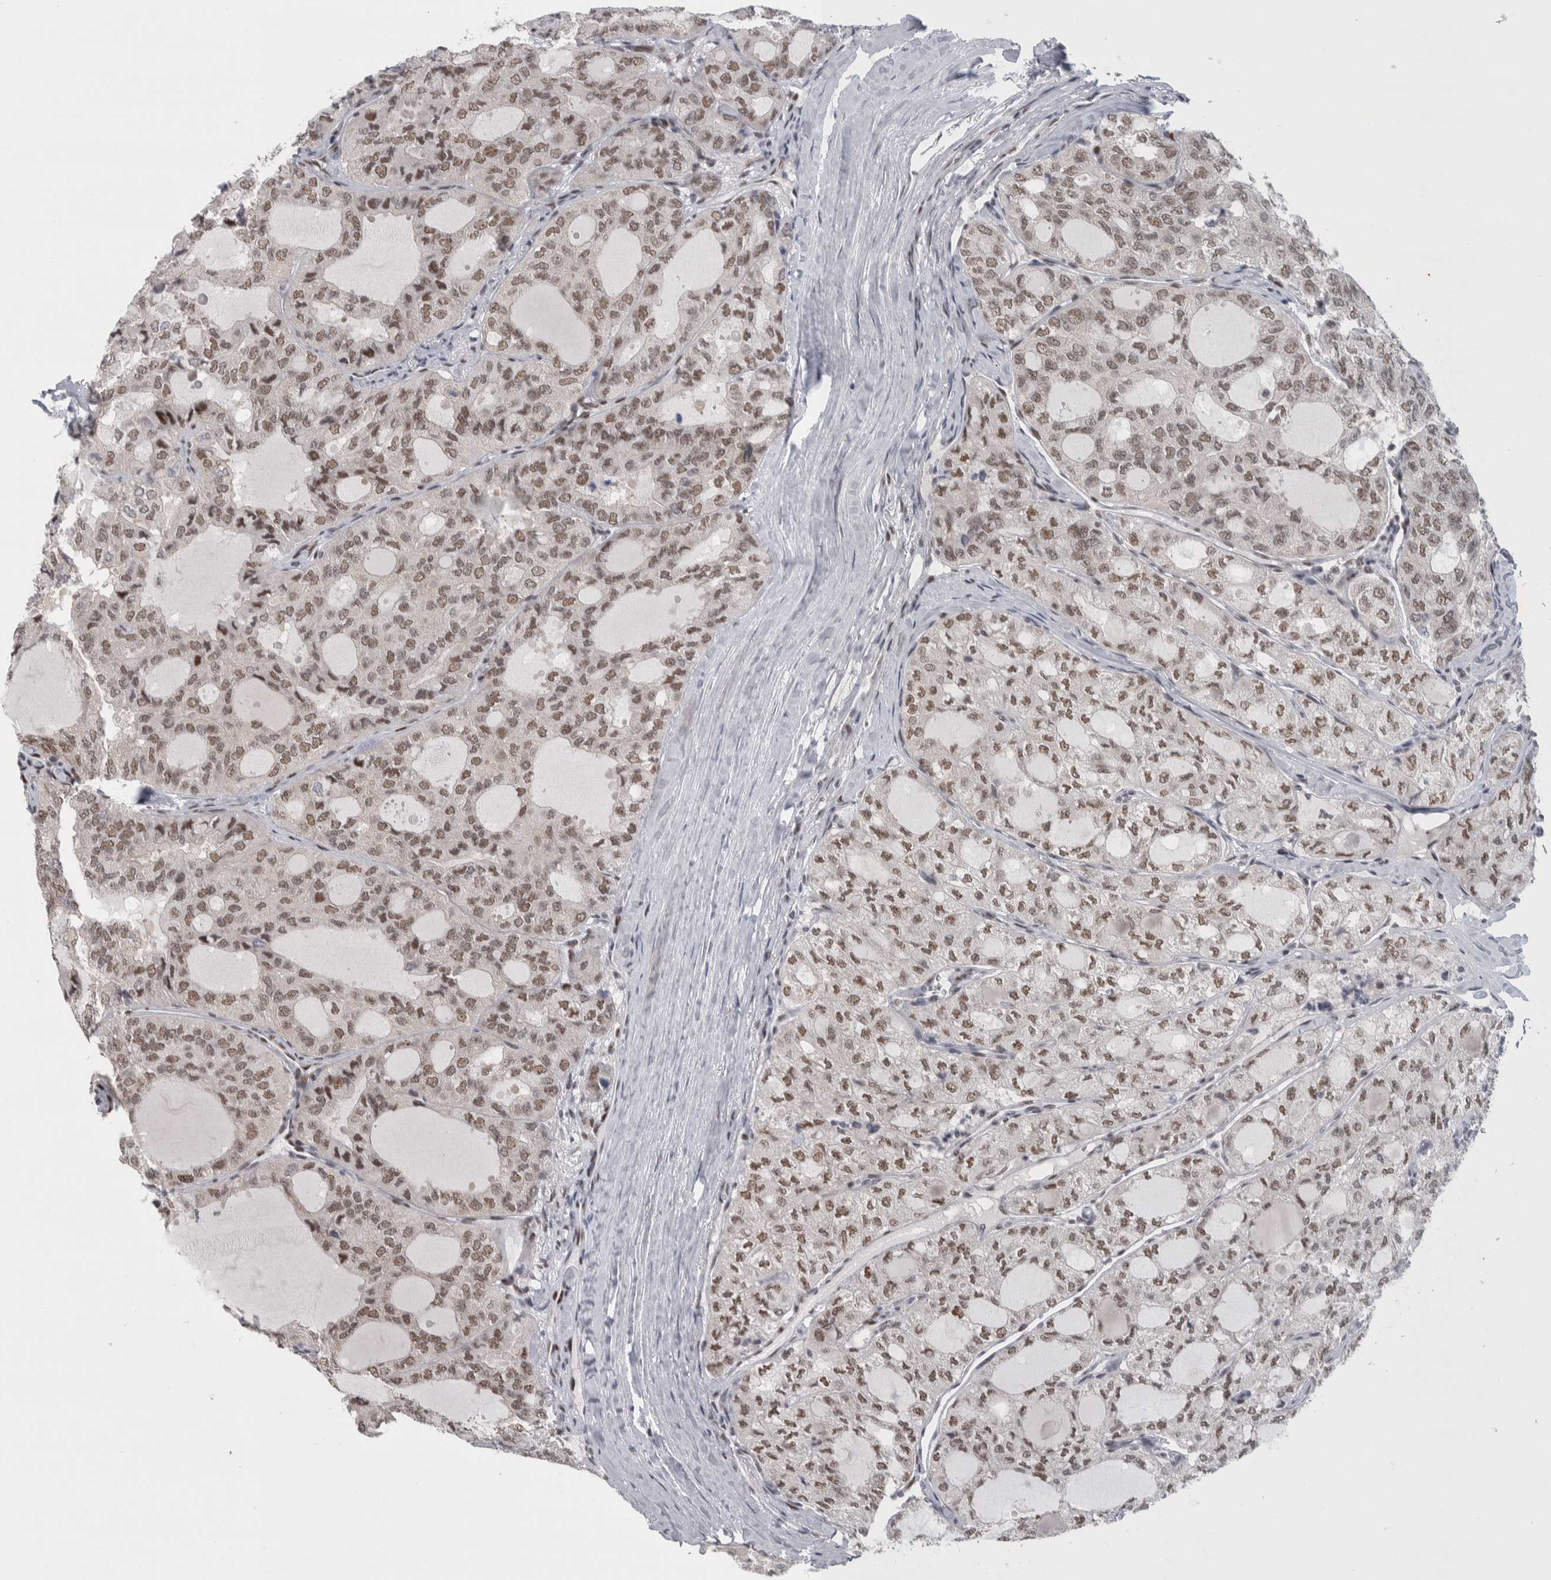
{"staining": {"intensity": "moderate", "quantity": ">75%", "location": "nuclear"}, "tissue": "thyroid cancer", "cell_type": "Tumor cells", "image_type": "cancer", "snomed": [{"axis": "morphology", "description": "Follicular adenoma carcinoma, NOS"}, {"axis": "topography", "description": "Thyroid gland"}], "caption": "DAB immunohistochemical staining of thyroid follicular adenoma carcinoma shows moderate nuclear protein positivity in about >75% of tumor cells.", "gene": "HEXIM2", "patient": {"sex": "male", "age": 75}}